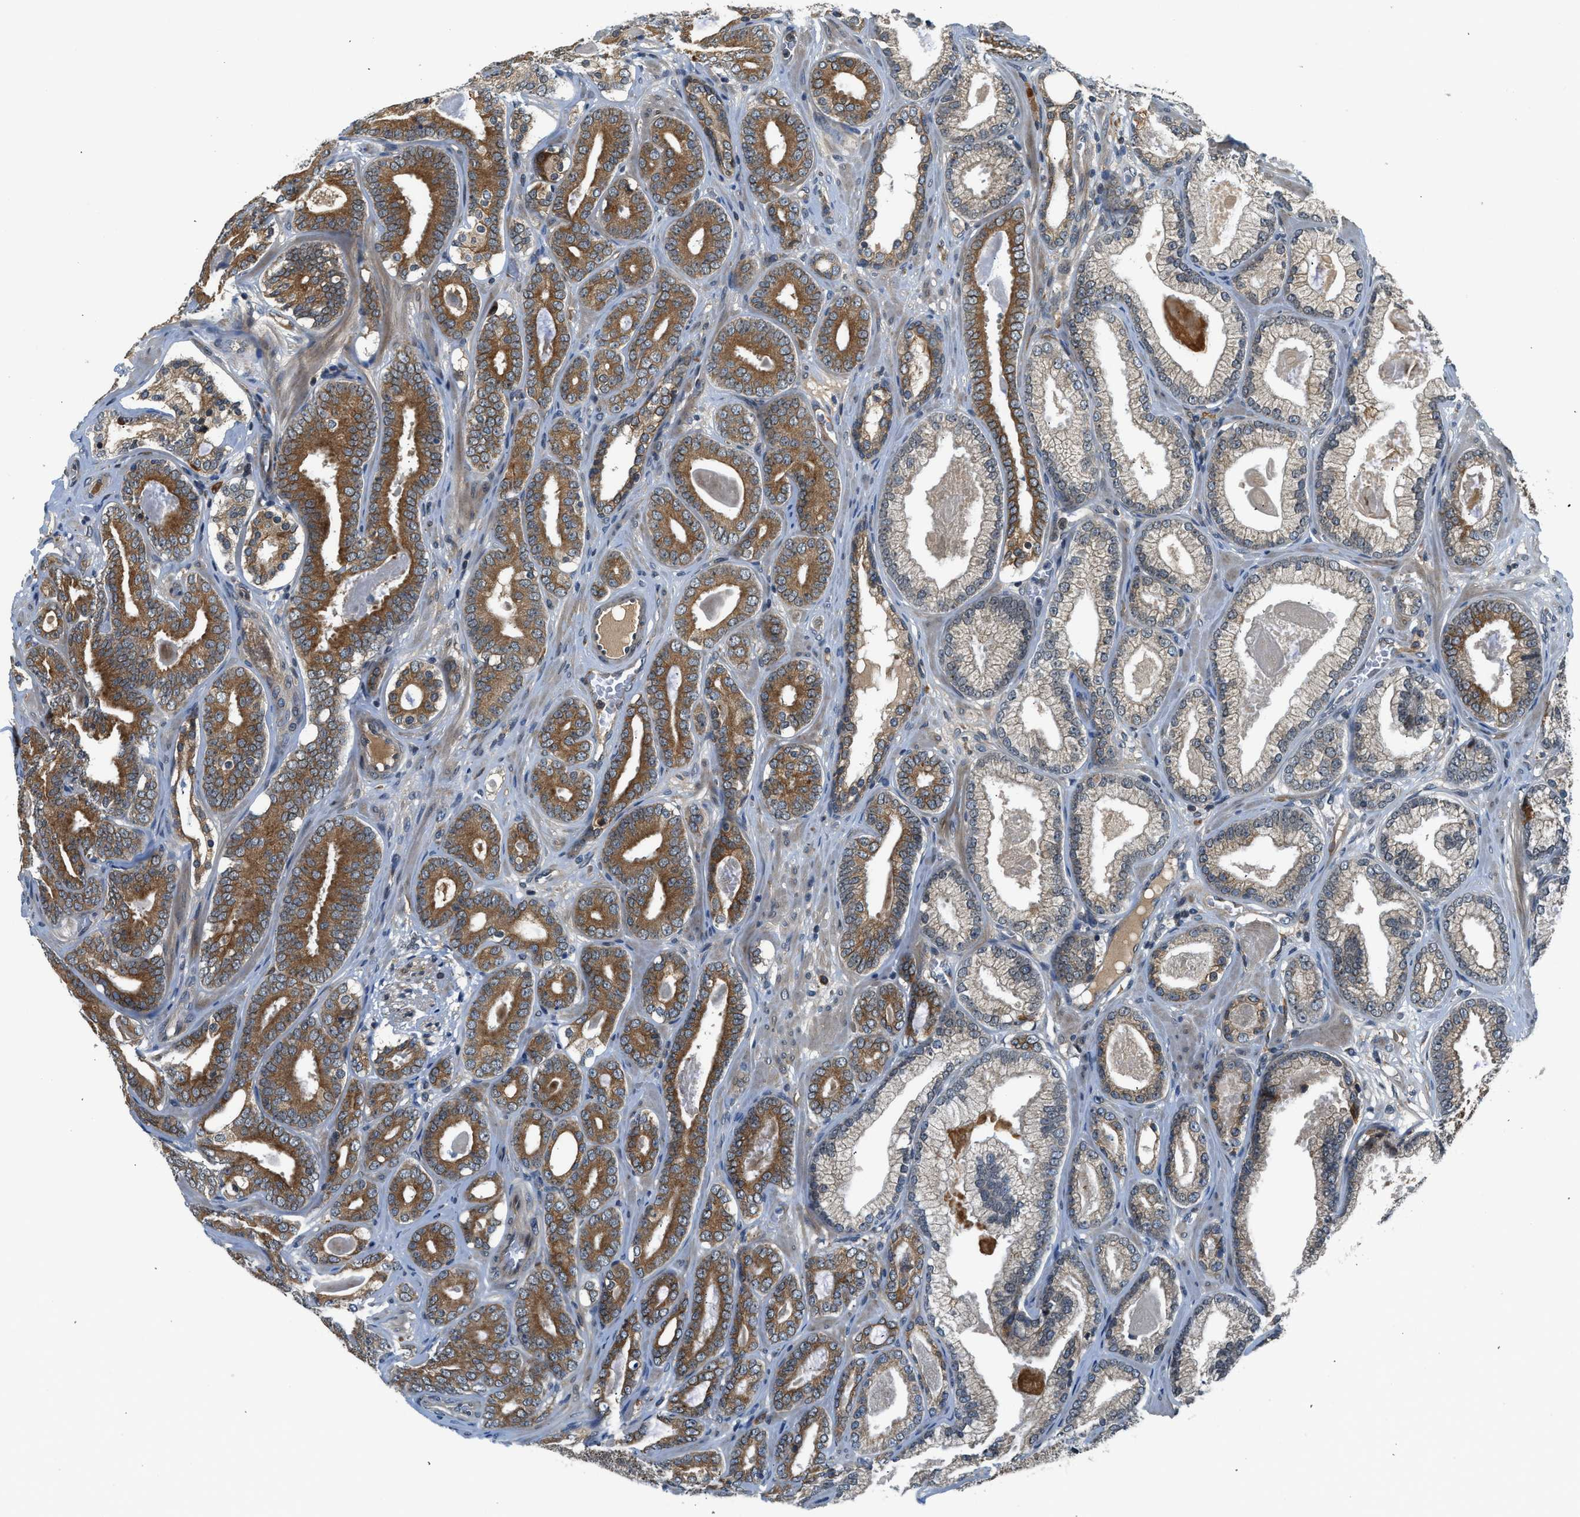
{"staining": {"intensity": "strong", "quantity": ">75%", "location": "cytoplasmic/membranous"}, "tissue": "prostate cancer", "cell_type": "Tumor cells", "image_type": "cancer", "snomed": [{"axis": "morphology", "description": "Adenocarcinoma, High grade"}, {"axis": "topography", "description": "Prostate"}], "caption": "Human prostate cancer (adenocarcinoma (high-grade)) stained with a protein marker exhibits strong staining in tumor cells.", "gene": "RETREG3", "patient": {"sex": "male", "age": 60}}